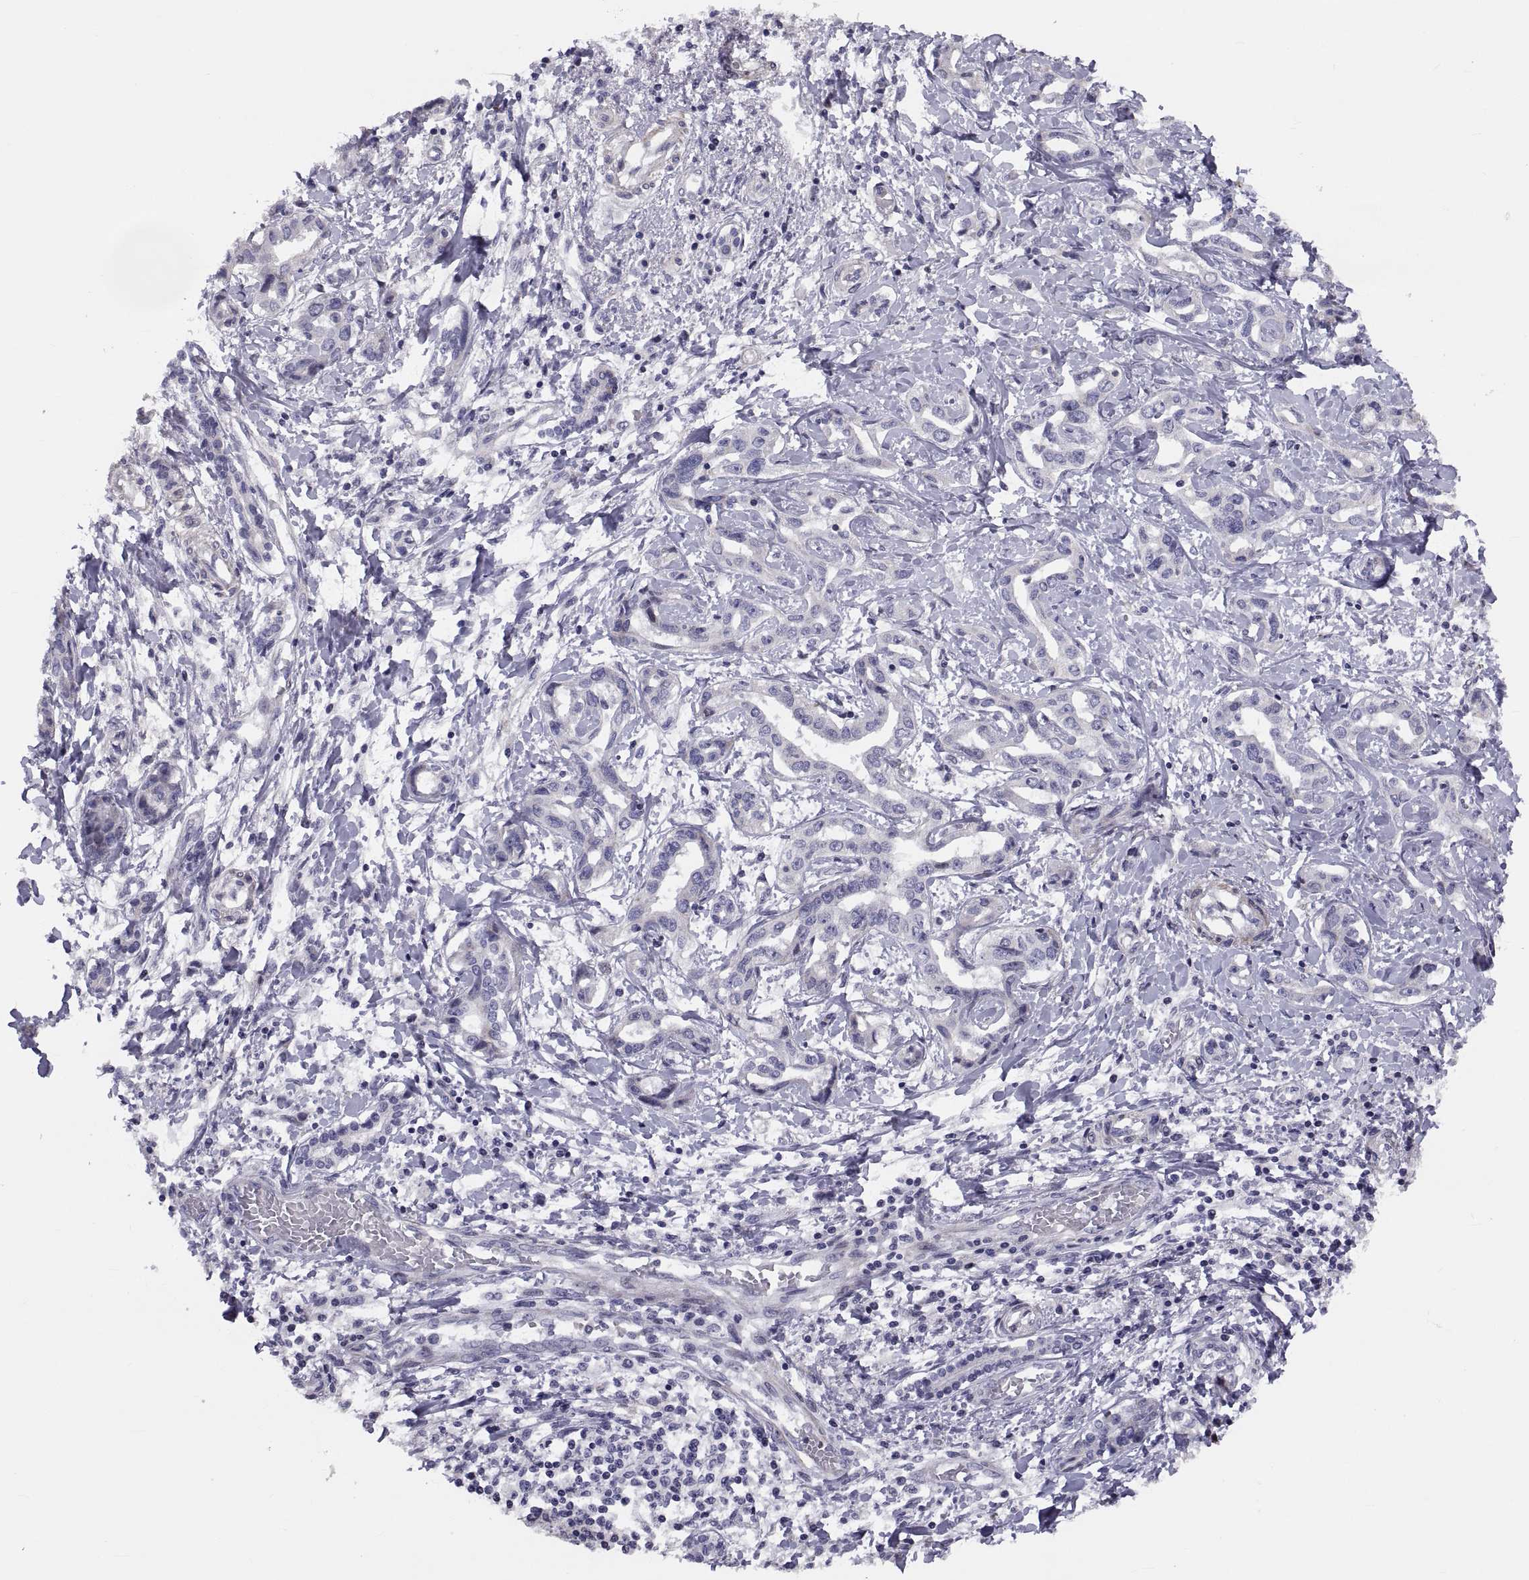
{"staining": {"intensity": "negative", "quantity": "none", "location": "none"}, "tissue": "liver cancer", "cell_type": "Tumor cells", "image_type": "cancer", "snomed": [{"axis": "morphology", "description": "Cholangiocarcinoma"}, {"axis": "topography", "description": "Liver"}], "caption": "The IHC micrograph has no significant positivity in tumor cells of liver cancer (cholangiocarcinoma) tissue. (DAB immunohistochemistry (IHC), high magnification).", "gene": "ANO1", "patient": {"sex": "male", "age": 59}}